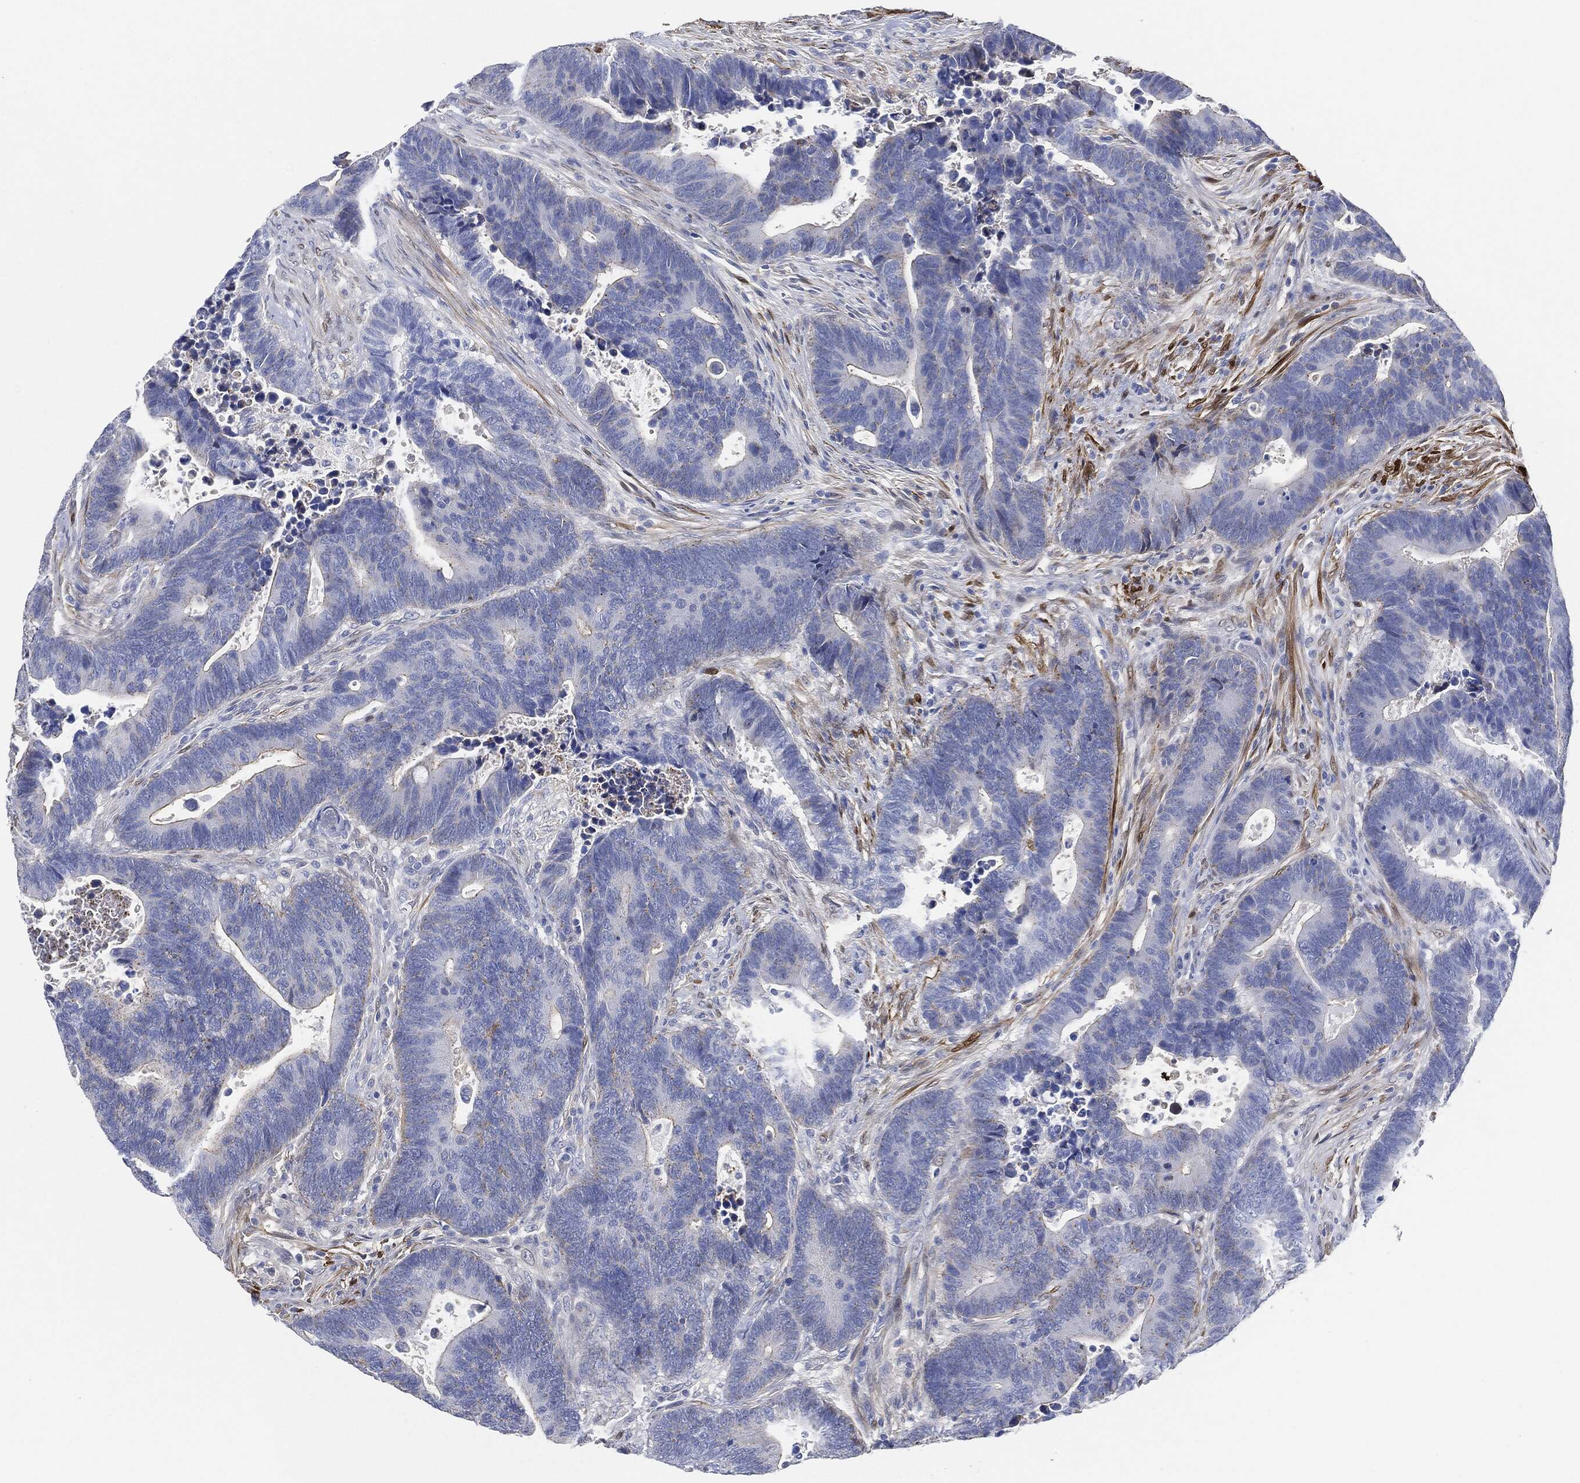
{"staining": {"intensity": "weak", "quantity": "<25%", "location": "cytoplasmic/membranous"}, "tissue": "colorectal cancer", "cell_type": "Tumor cells", "image_type": "cancer", "snomed": [{"axis": "morphology", "description": "Adenocarcinoma, NOS"}, {"axis": "topography", "description": "Colon"}], "caption": "Immunohistochemistry (IHC) histopathology image of human colorectal adenocarcinoma stained for a protein (brown), which demonstrates no positivity in tumor cells.", "gene": "TAGLN", "patient": {"sex": "male", "age": 75}}